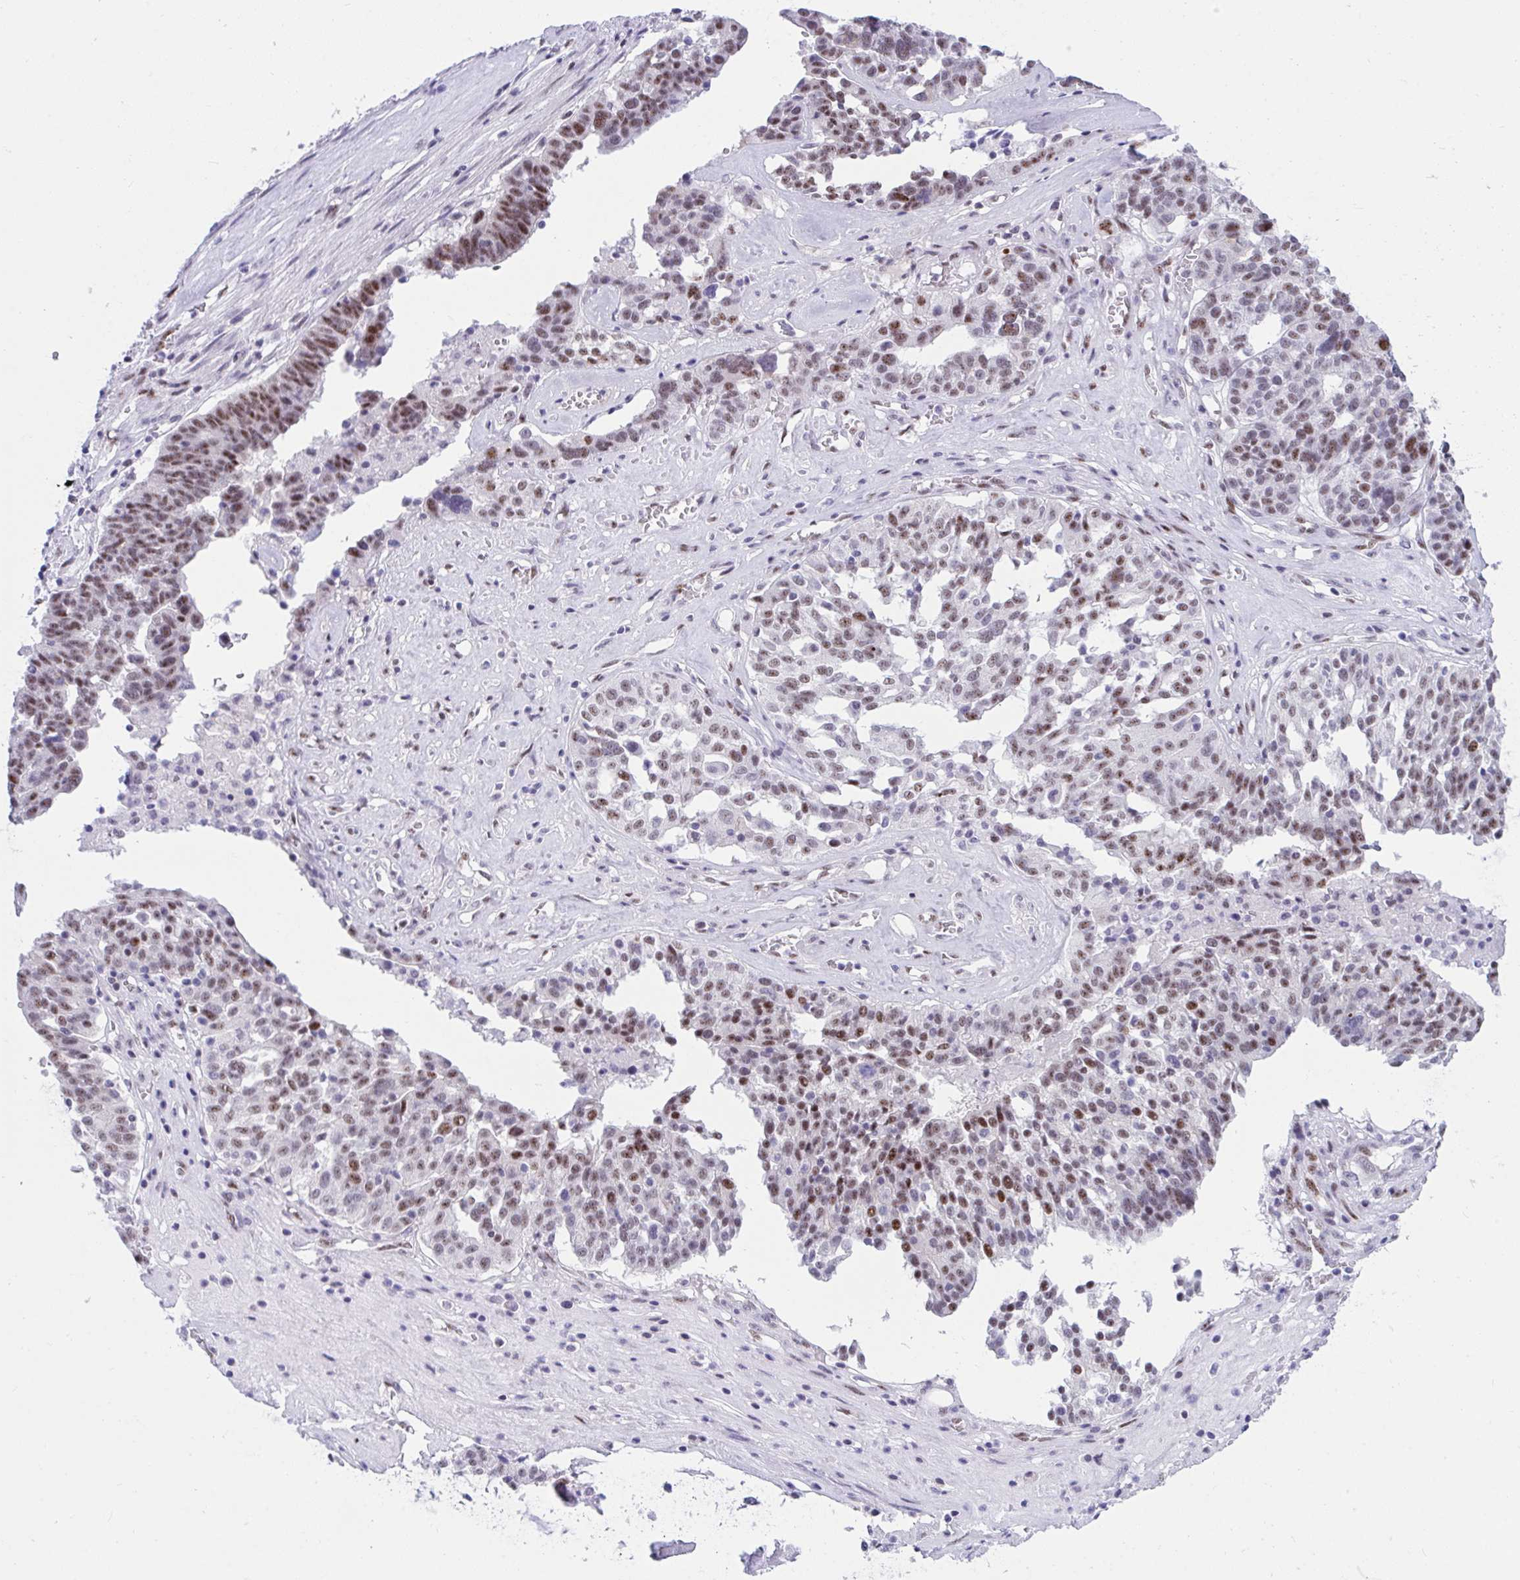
{"staining": {"intensity": "moderate", "quantity": "25%-75%", "location": "nuclear"}, "tissue": "ovarian cancer", "cell_type": "Tumor cells", "image_type": "cancer", "snomed": [{"axis": "morphology", "description": "Cystadenocarcinoma, serous, NOS"}, {"axis": "topography", "description": "Ovary"}], "caption": "This image shows ovarian cancer stained with immunohistochemistry (IHC) to label a protein in brown. The nuclear of tumor cells show moderate positivity for the protein. Nuclei are counter-stained blue.", "gene": "IKZF2", "patient": {"sex": "female", "age": 59}}